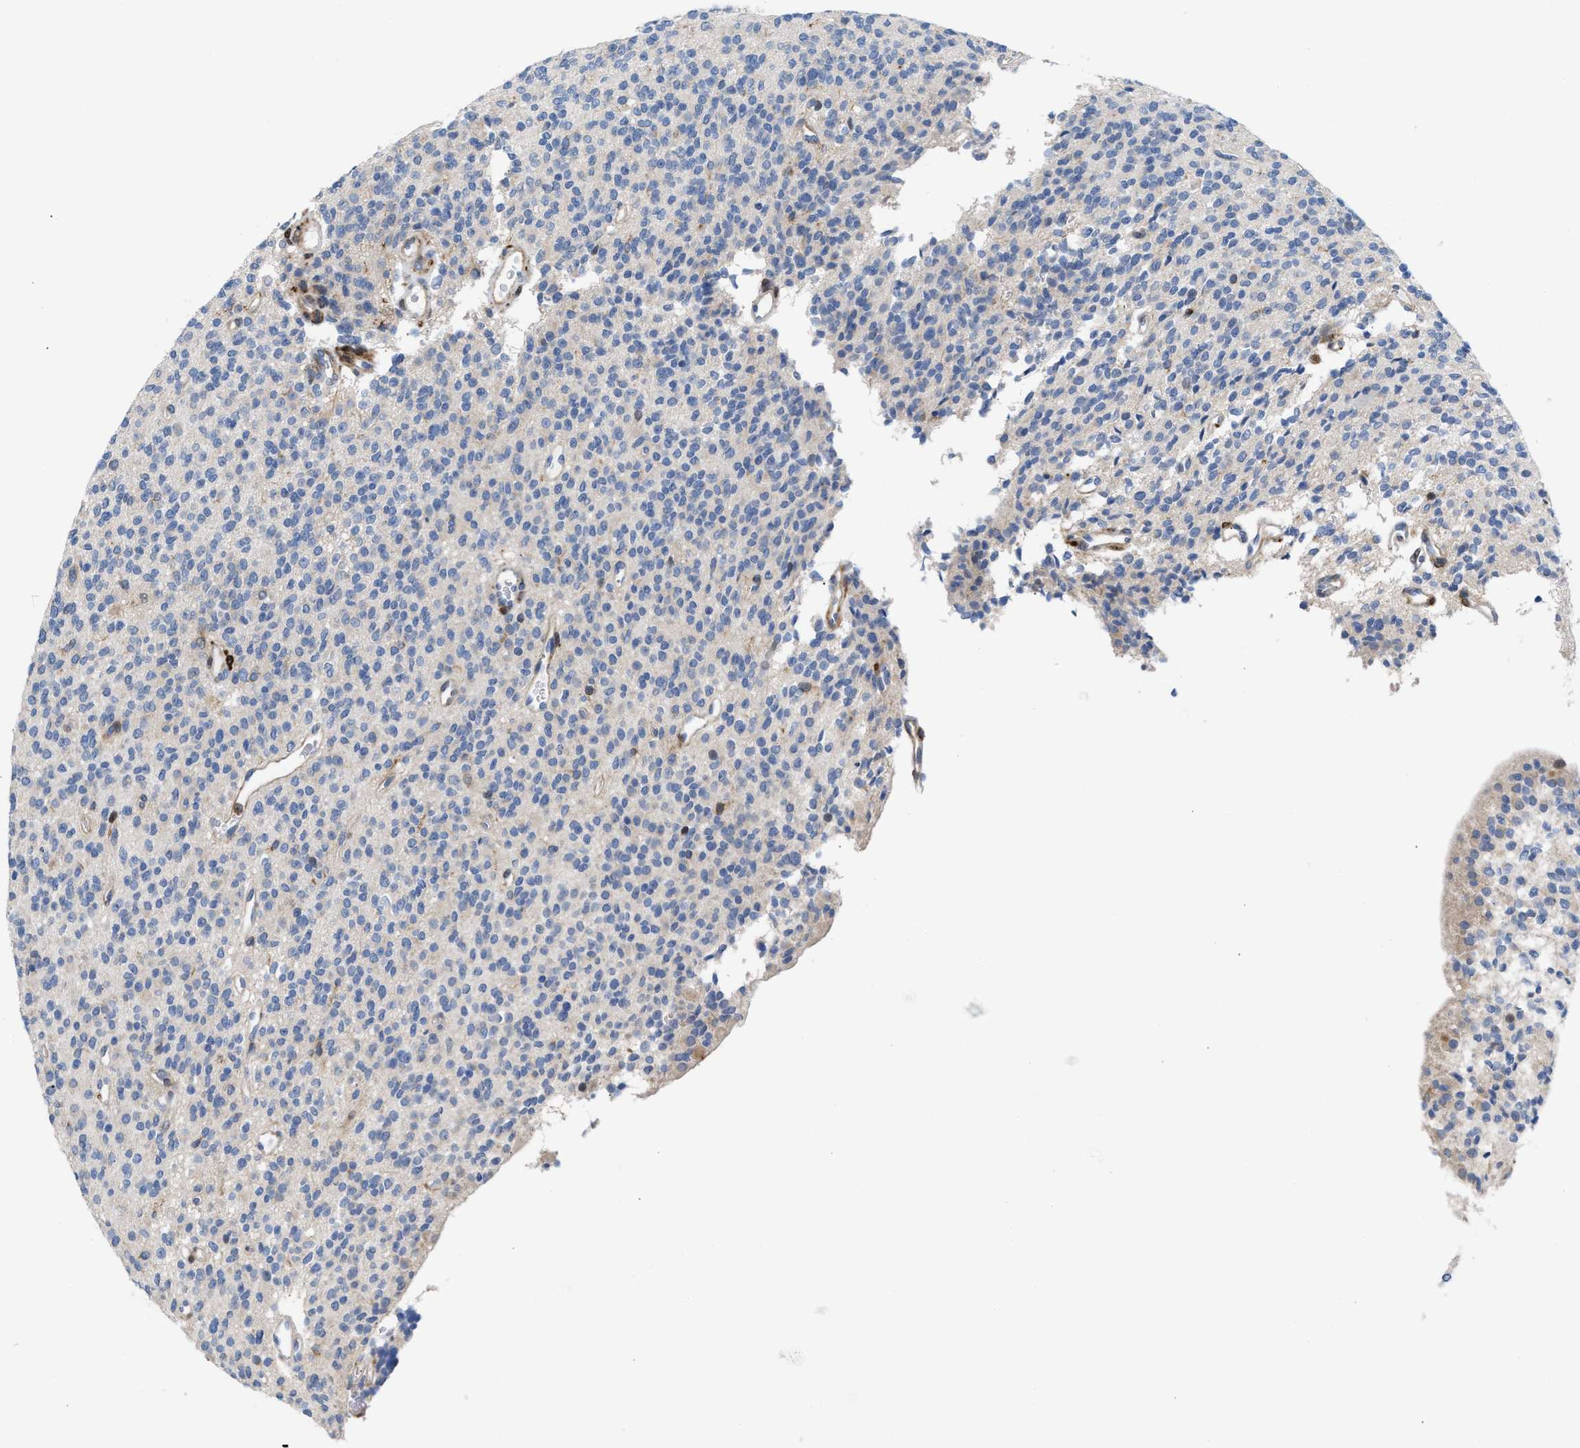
{"staining": {"intensity": "negative", "quantity": "none", "location": "none"}, "tissue": "glioma", "cell_type": "Tumor cells", "image_type": "cancer", "snomed": [{"axis": "morphology", "description": "Glioma, malignant, High grade"}, {"axis": "topography", "description": "Brain"}], "caption": "IHC micrograph of glioma stained for a protein (brown), which demonstrates no expression in tumor cells.", "gene": "ATP9A", "patient": {"sex": "male", "age": 34}}